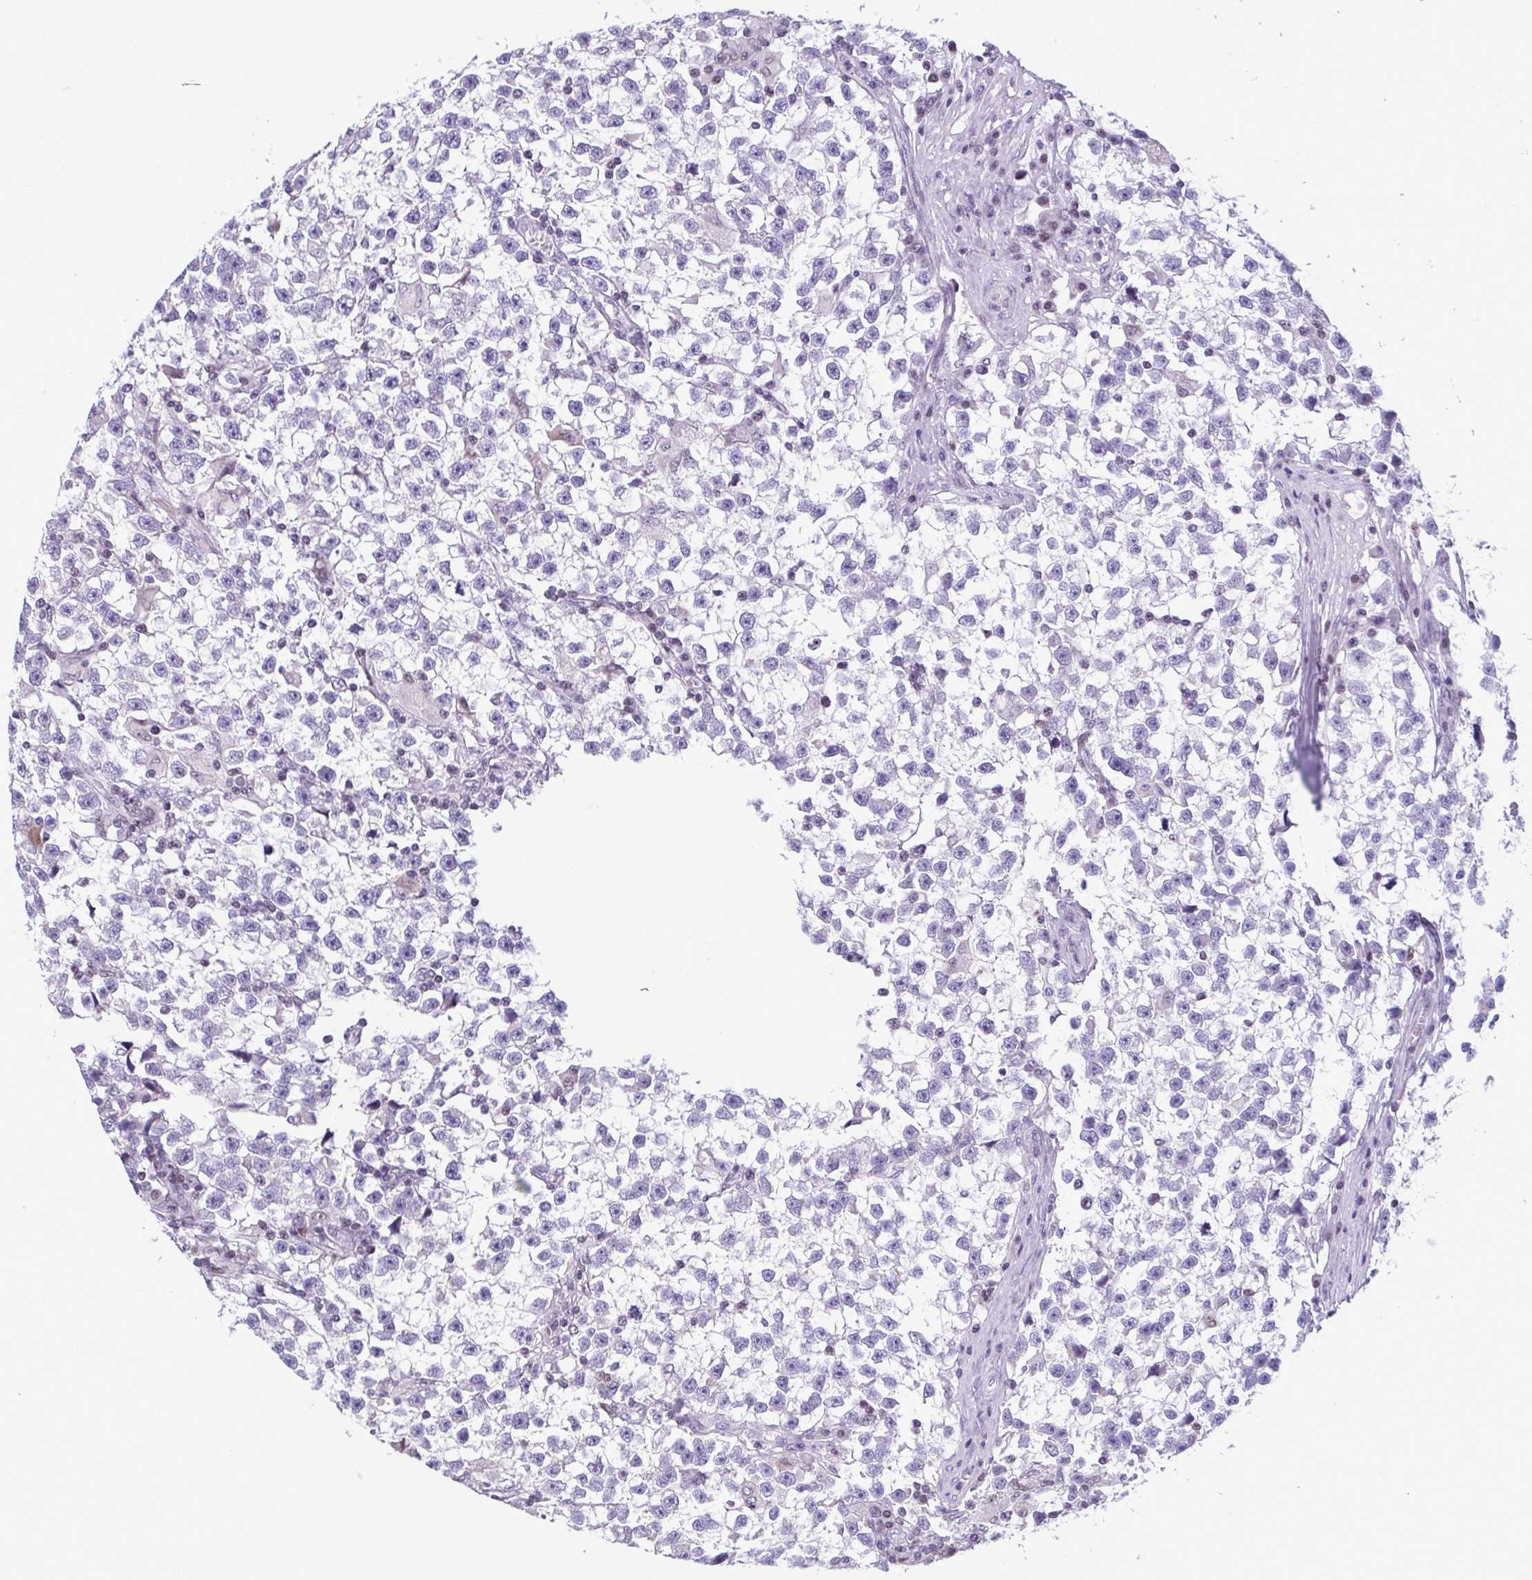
{"staining": {"intensity": "negative", "quantity": "none", "location": "none"}, "tissue": "testis cancer", "cell_type": "Tumor cells", "image_type": "cancer", "snomed": [{"axis": "morphology", "description": "Seminoma, NOS"}, {"axis": "topography", "description": "Testis"}], "caption": "This is a image of immunohistochemistry staining of testis seminoma, which shows no staining in tumor cells.", "gene": "IRF1", "patient": {"sex": "male", "age": 31}}